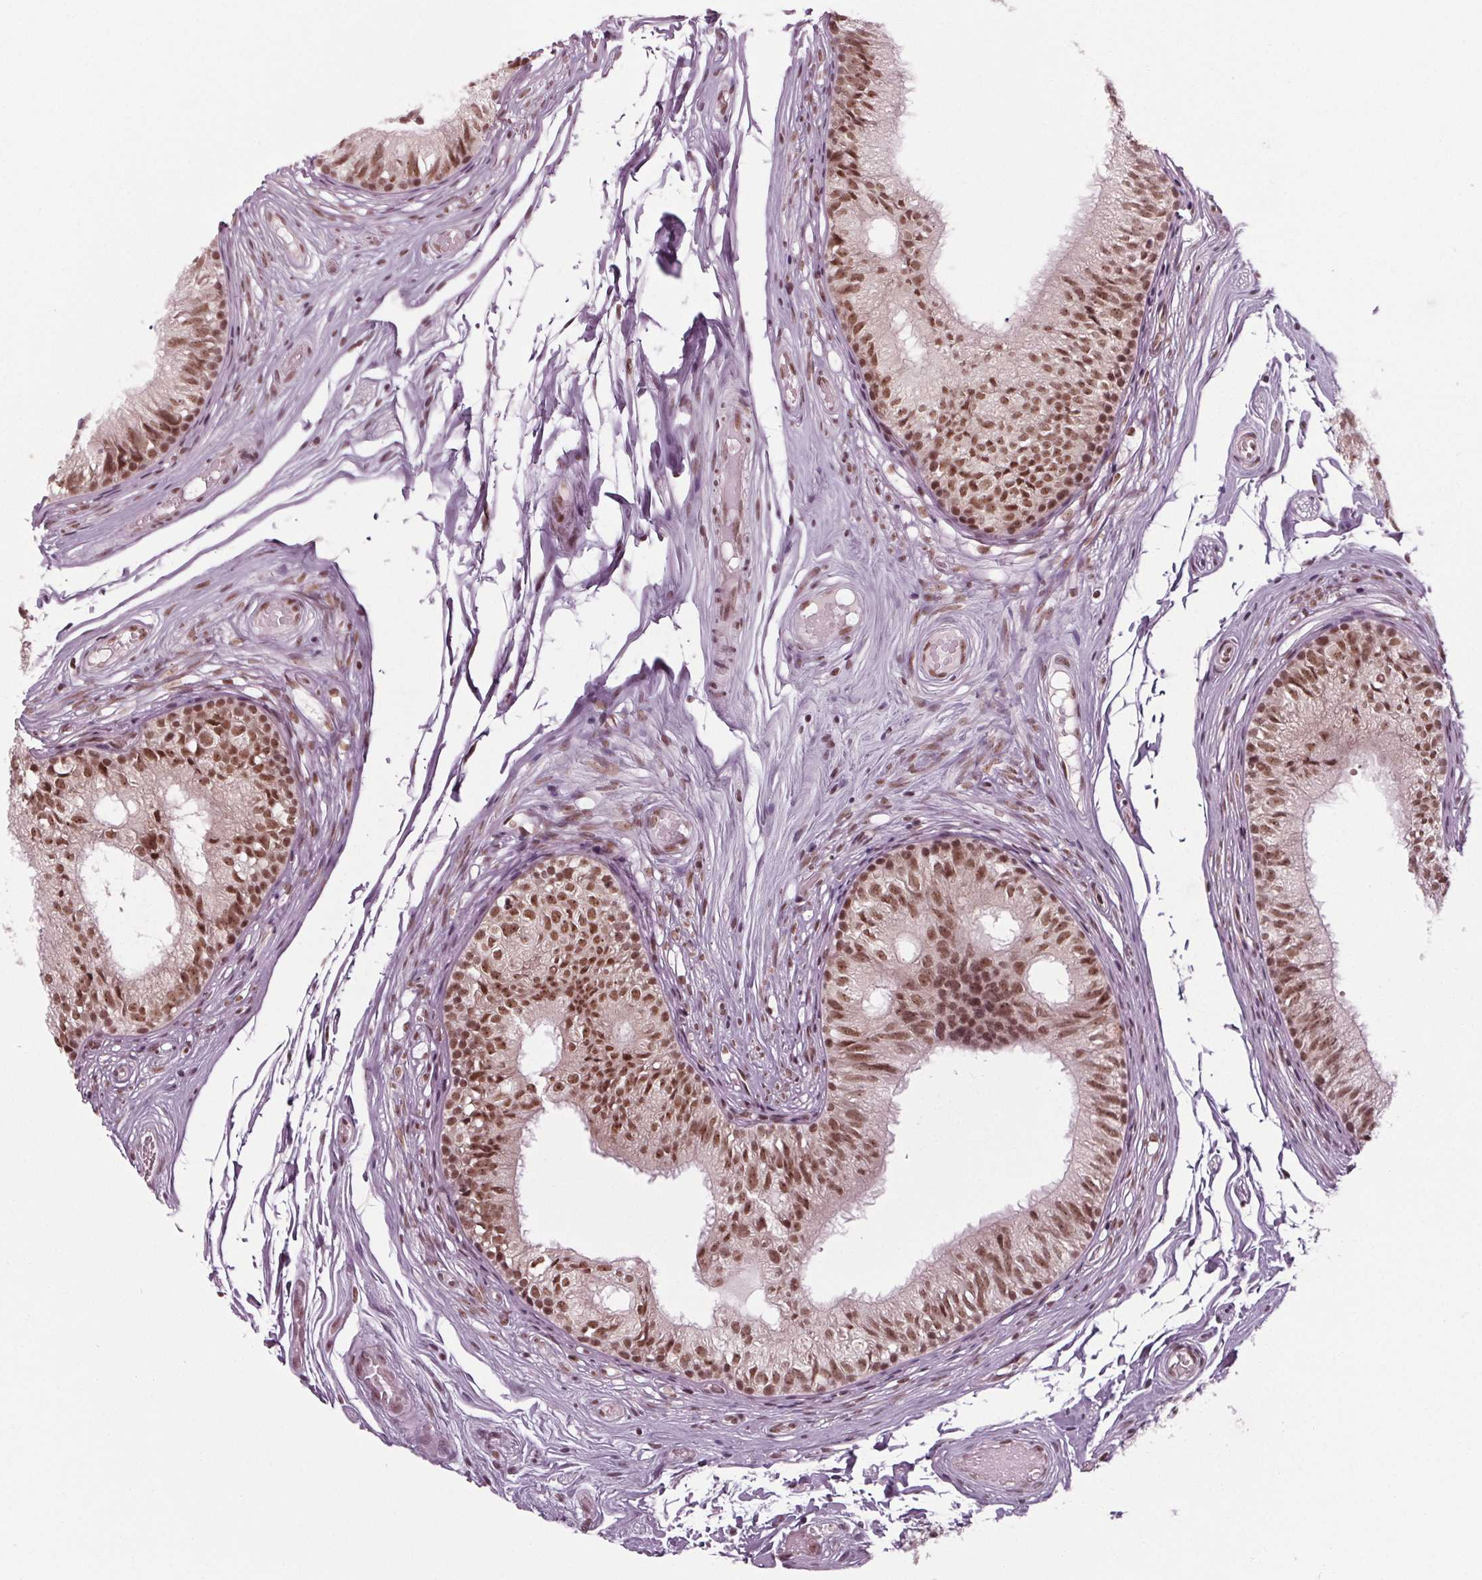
{"staining": {"intensity": "strong", "quantity": ">75%", "location": "nuclear"}, "tissue": "epididymis", "cell_type": "Glandular cells", "image_type": "normal", "snomed": [{"axis": "morphology", "description": "Normal tissue, NOS"}, {"axis": "topography", "description": "Epididymis"}], "caption": "A brown stain highlights strong nuclear expression of a protein in glandular cells of benign epididymis.", "gene": "DDX41", "patient": {"sex": "male", "age": 29}}